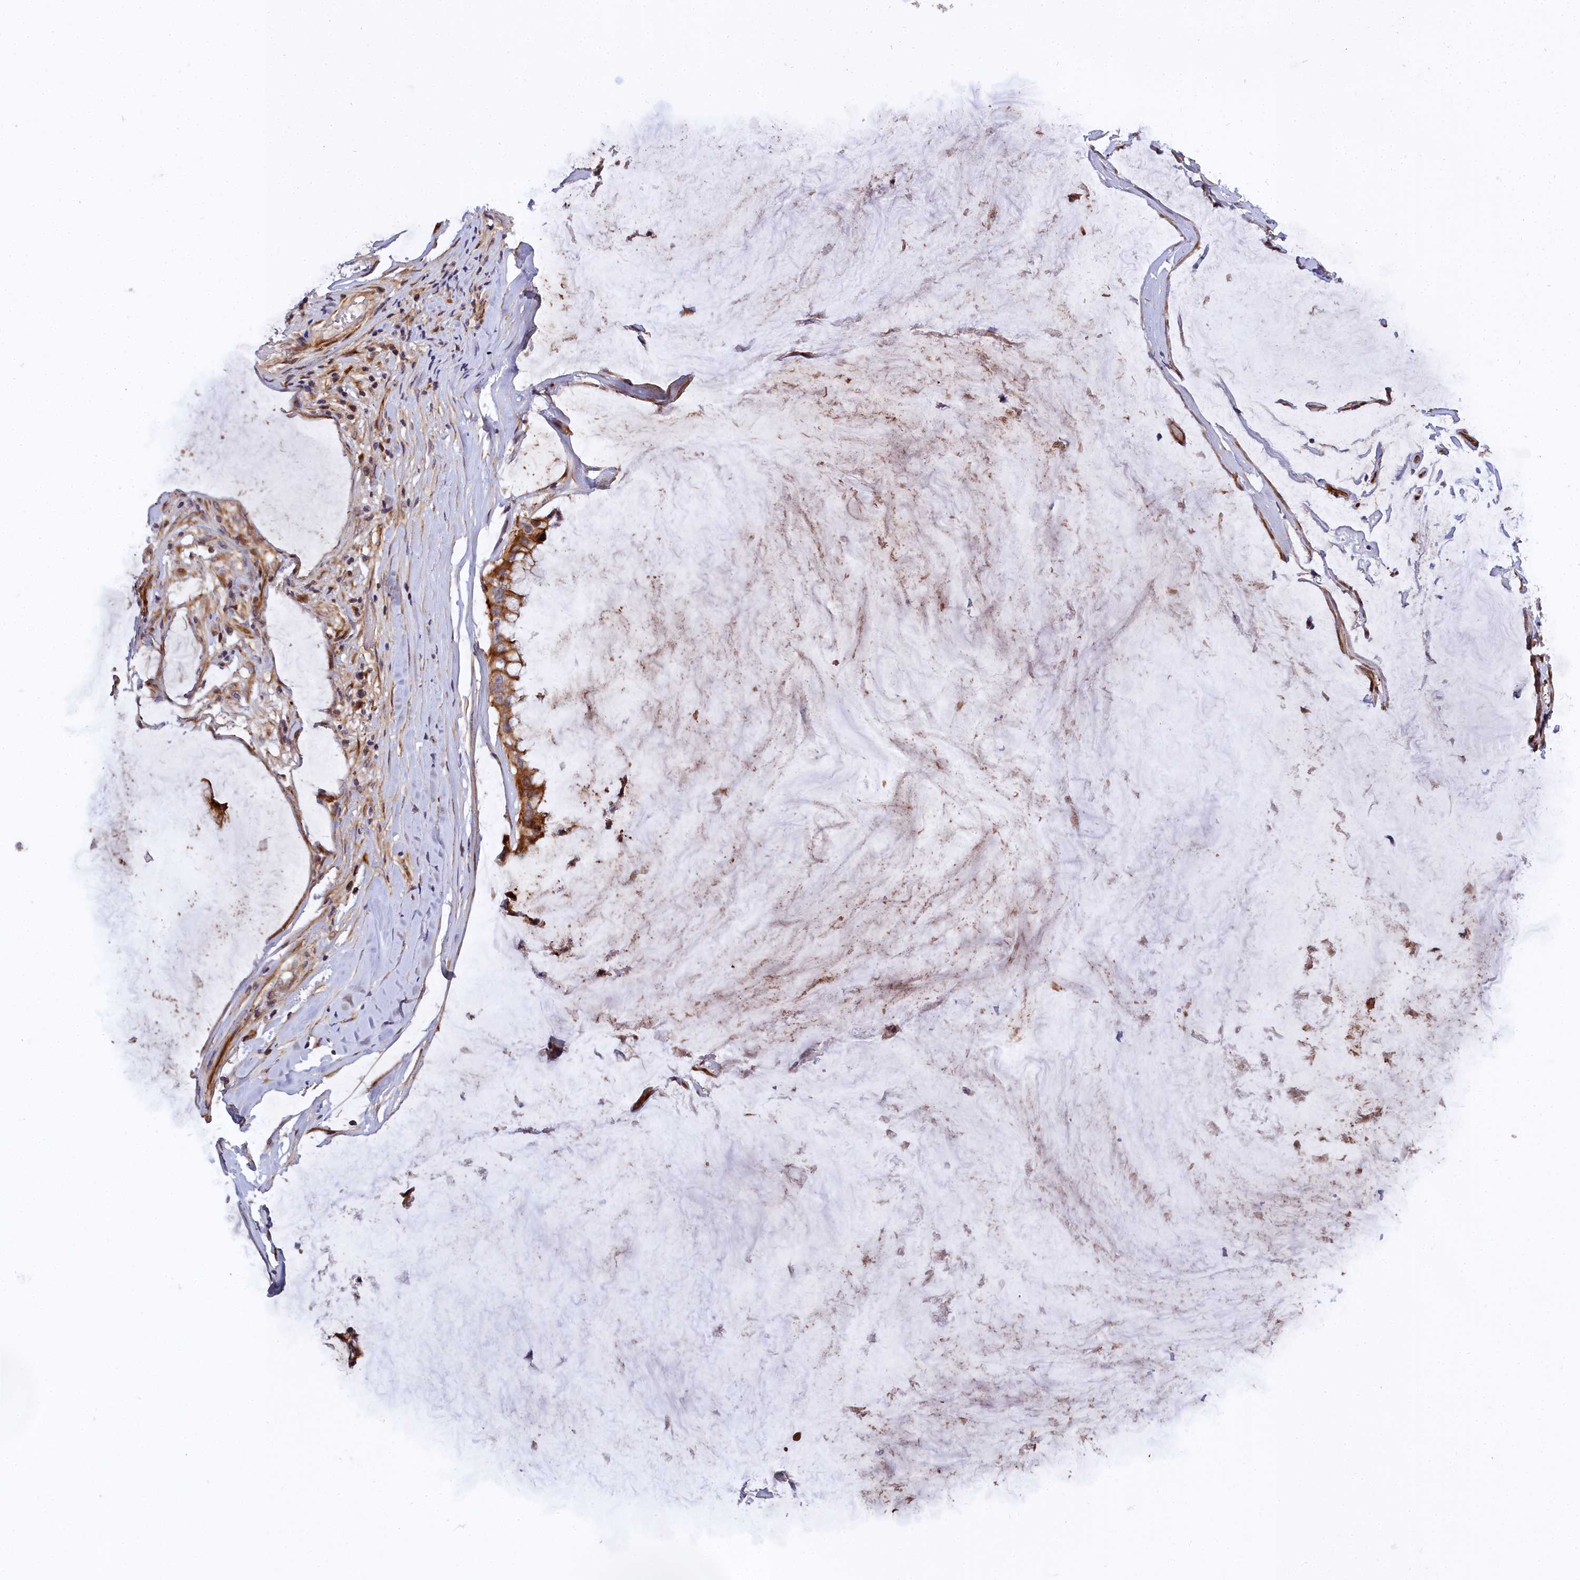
{"staining": {"intensity": "moderate", "quantity": ">75%", "location": "cytoplasmic/membranous"}, "tissue": "ovarian cancer", "cell_type": "Tumor cells", "image_type": "cancer", "snomed": [{"axis": "morphology", "description": "Cystadenocarcinoma, mucinous, NOS"}, {"axis": "topography", "description": "Ovary"}], "caption": "Immunohistochemistry (IHC) micrograph of ovarian mucinous cystadenocarcinoma stained for a protein (brown), which reveals medium levels of moderate cytoplasmic/membranous positivity in about >75% of tumor cells.", "gene": "MRPS11", "patient": {"sex": "female", "age": 39}}